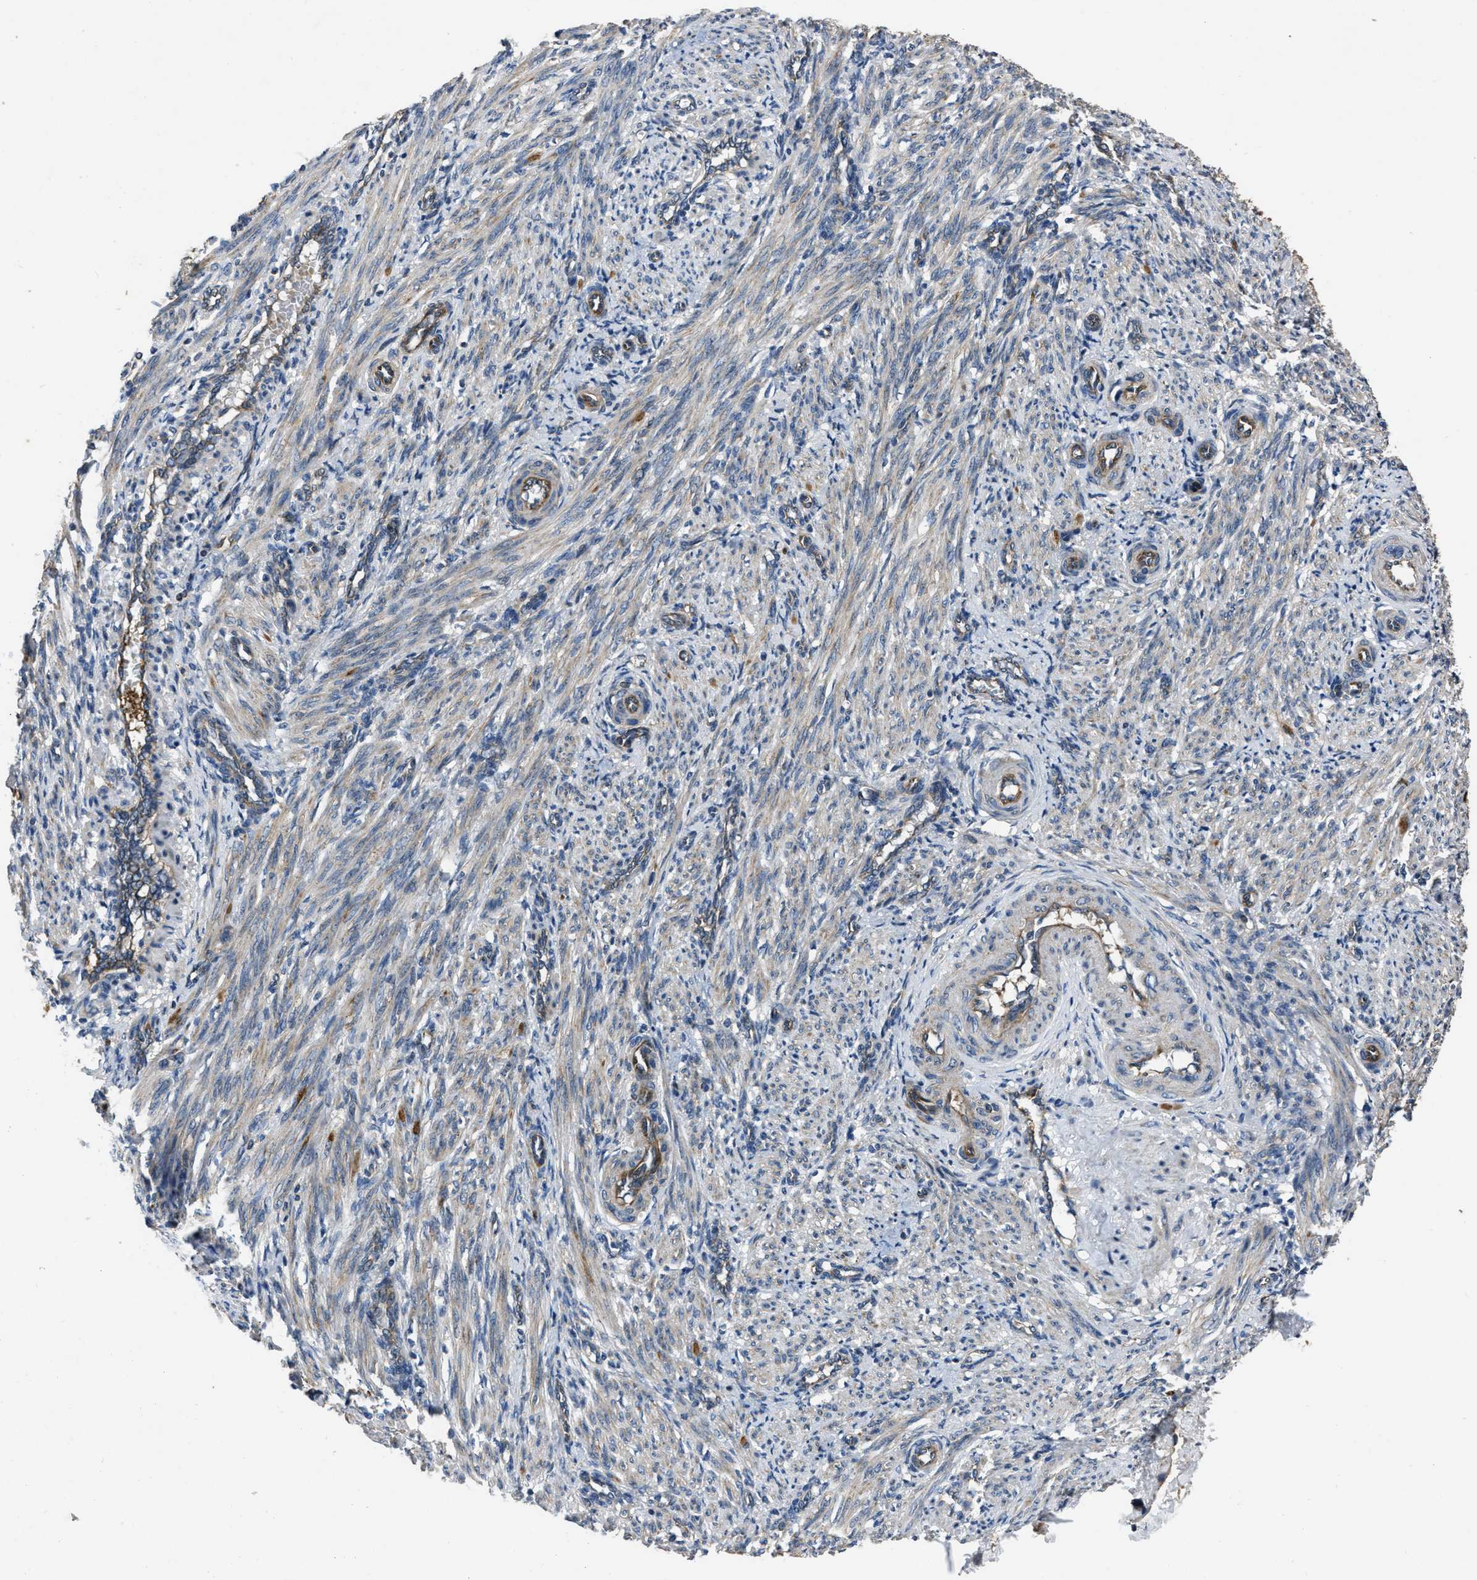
{"staining": {"intensity": "negative", "quantity": "none", "location": "none"}, "tissue": "smooth muscle", "cell_type": "Smooth muscle cells", "image_type": "normal", "snomed": [{"axis": "morphology", "description": "Normal tissue, NOS"}, {"axis": "topography", "description": "Endometrium"}], "caption": "Immunohistochemical staining of unremarkable smooth muscle demonstrates no significant expression in smooth muscle cells.", "gene": "ERC1", "patient": {"sex": "female", "age": 33}}